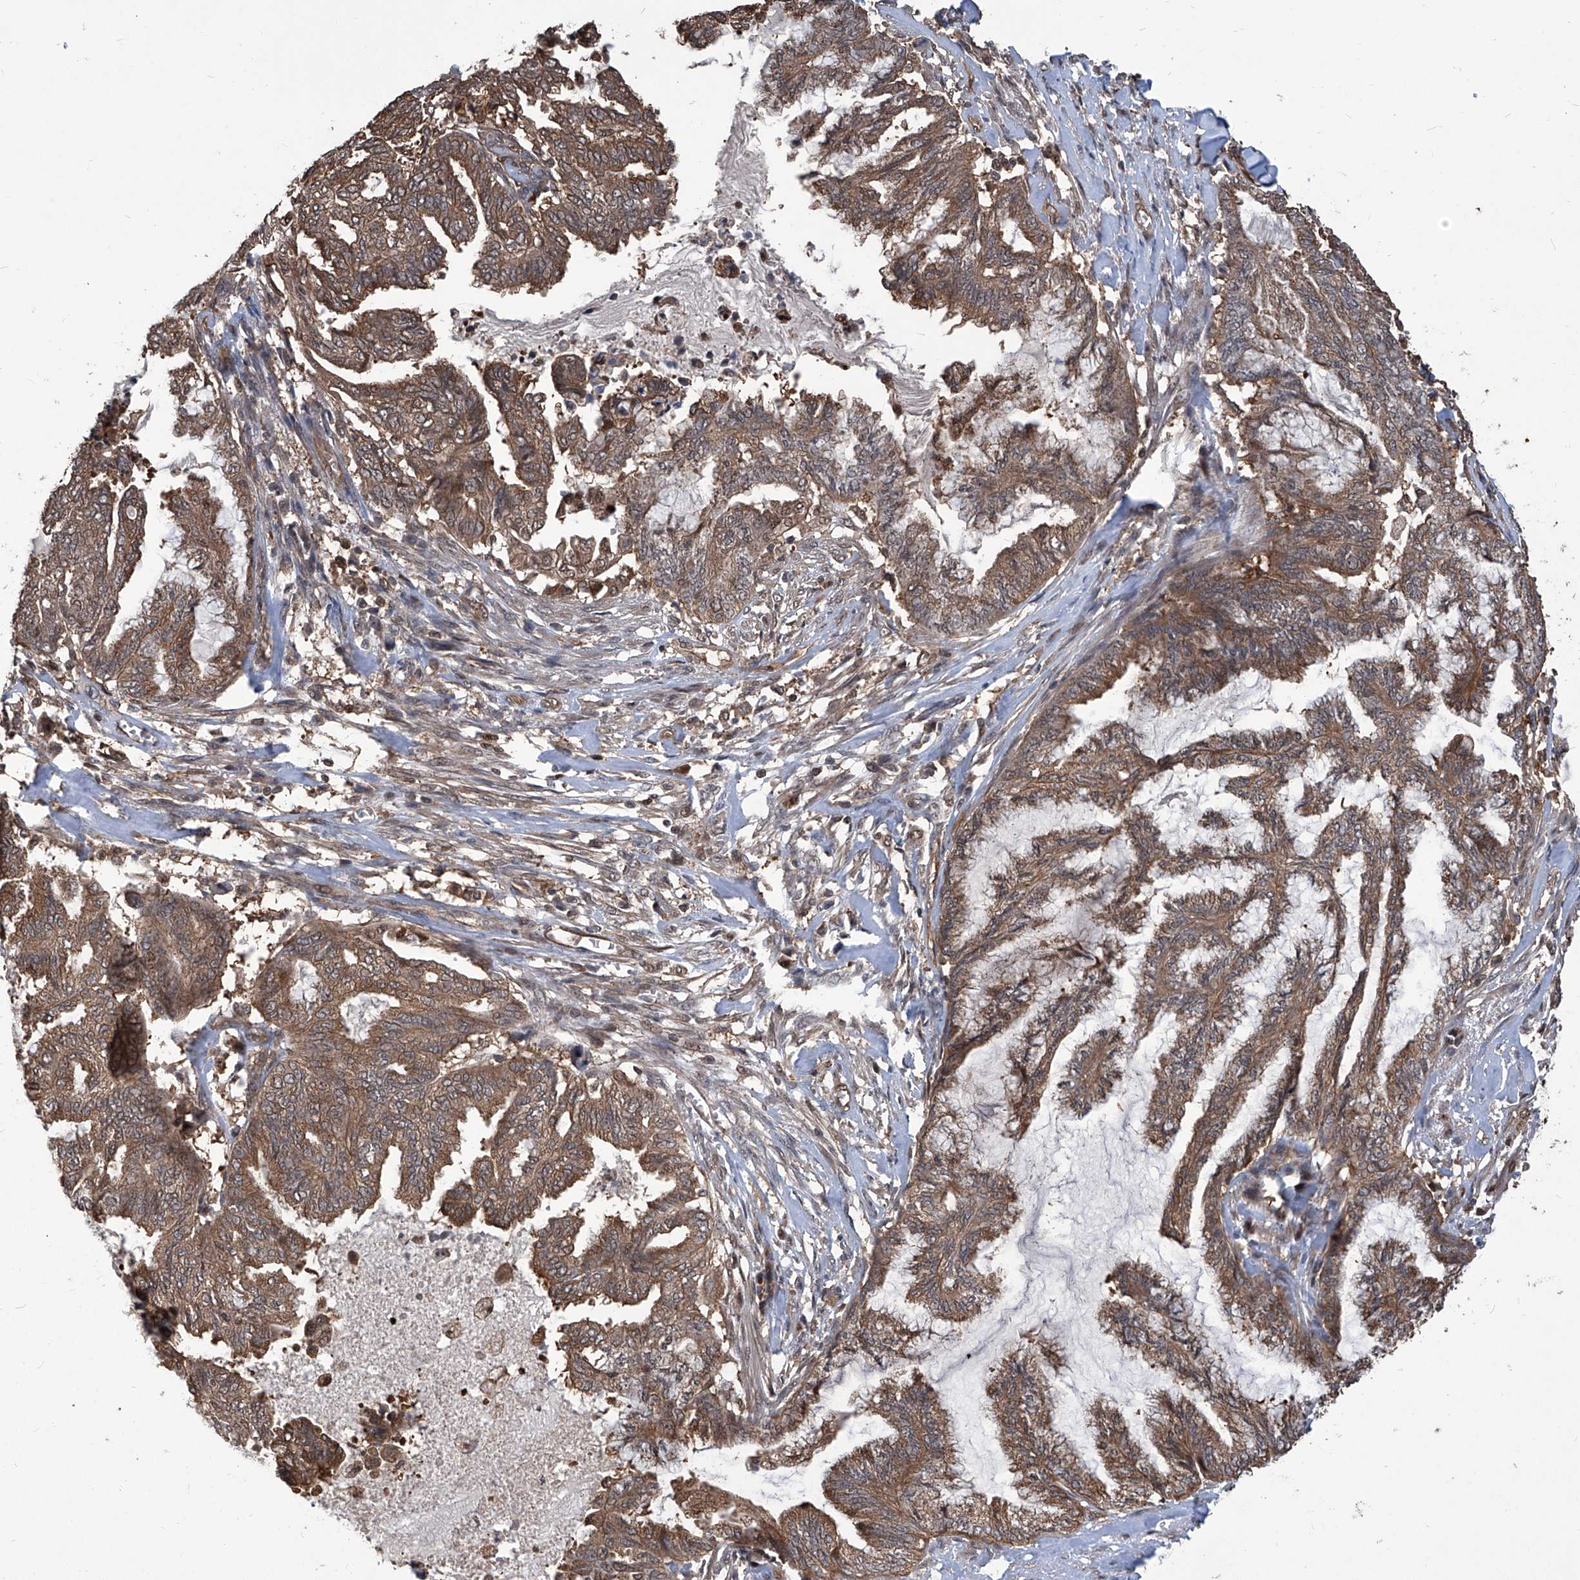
{"staining": {"intensity": "moderate", "quantity": ">75%", "location": "cytoplasmic/membranous"}, "tissue": "endometrial cancer", "cell_type": "Tumor cells", "image_type": "cancer", "snomed": [{"axis": "morphology", "description": "Adenocarcinoma, NOS"}, {"axis": "topography", "description": "Endometrium"}], "caption": "A medium amount of moderate cytoplasmic/membranous staining is identified in approximately >75% of tumor cells in adenocarcinoma (endometrial) tissue. The protein of interest is stained brown, and the nuclei are stained in blue (DAB IHC with brightfield microscopy, high magnification).", "gene": "PSMB1", "patient": {"sex": "female", "age": 86}}